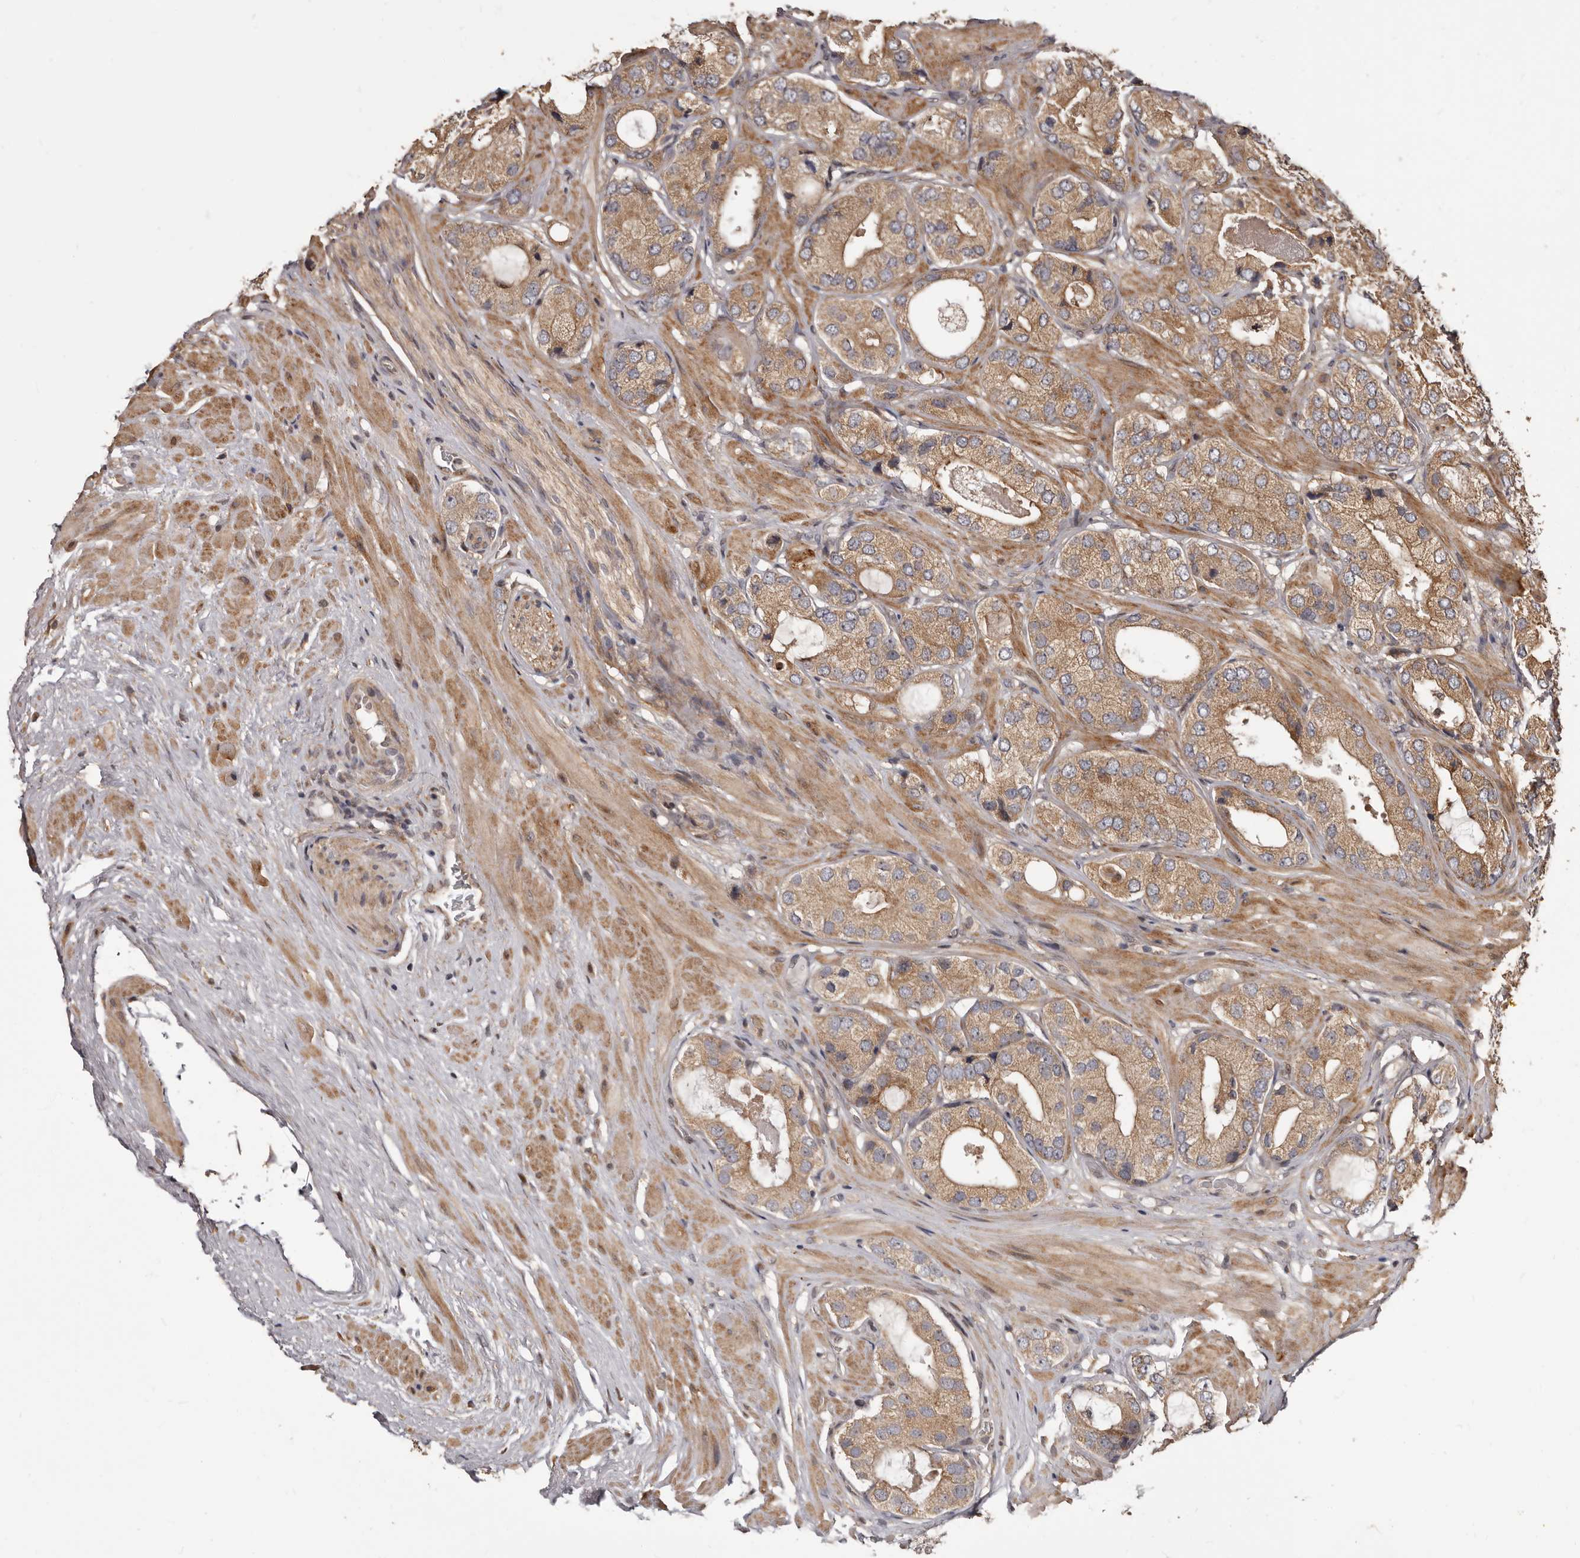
{"staining": {"intensity": "moderate", "quantity": ">75%", "location": "cytoplasmic/membranous"}, "tissue": "prostate cancer", "cell_type": "Tumor cells", "image_type": "cancer", "snomed": [{"axis": "morphology", "description": "Adenocarcinoma, High grade"}, {"axis": "topography", "description": "Prostate"}], "caption": "Immunohistochemistry (IHC) of human prostate cancer exhibits medium levels of moderate cytoplasmic/membranous expression in approximately >75% of tumor cells.", "gene": "ZCCHC7", "patient": {"sex": "male", "age": 59}}